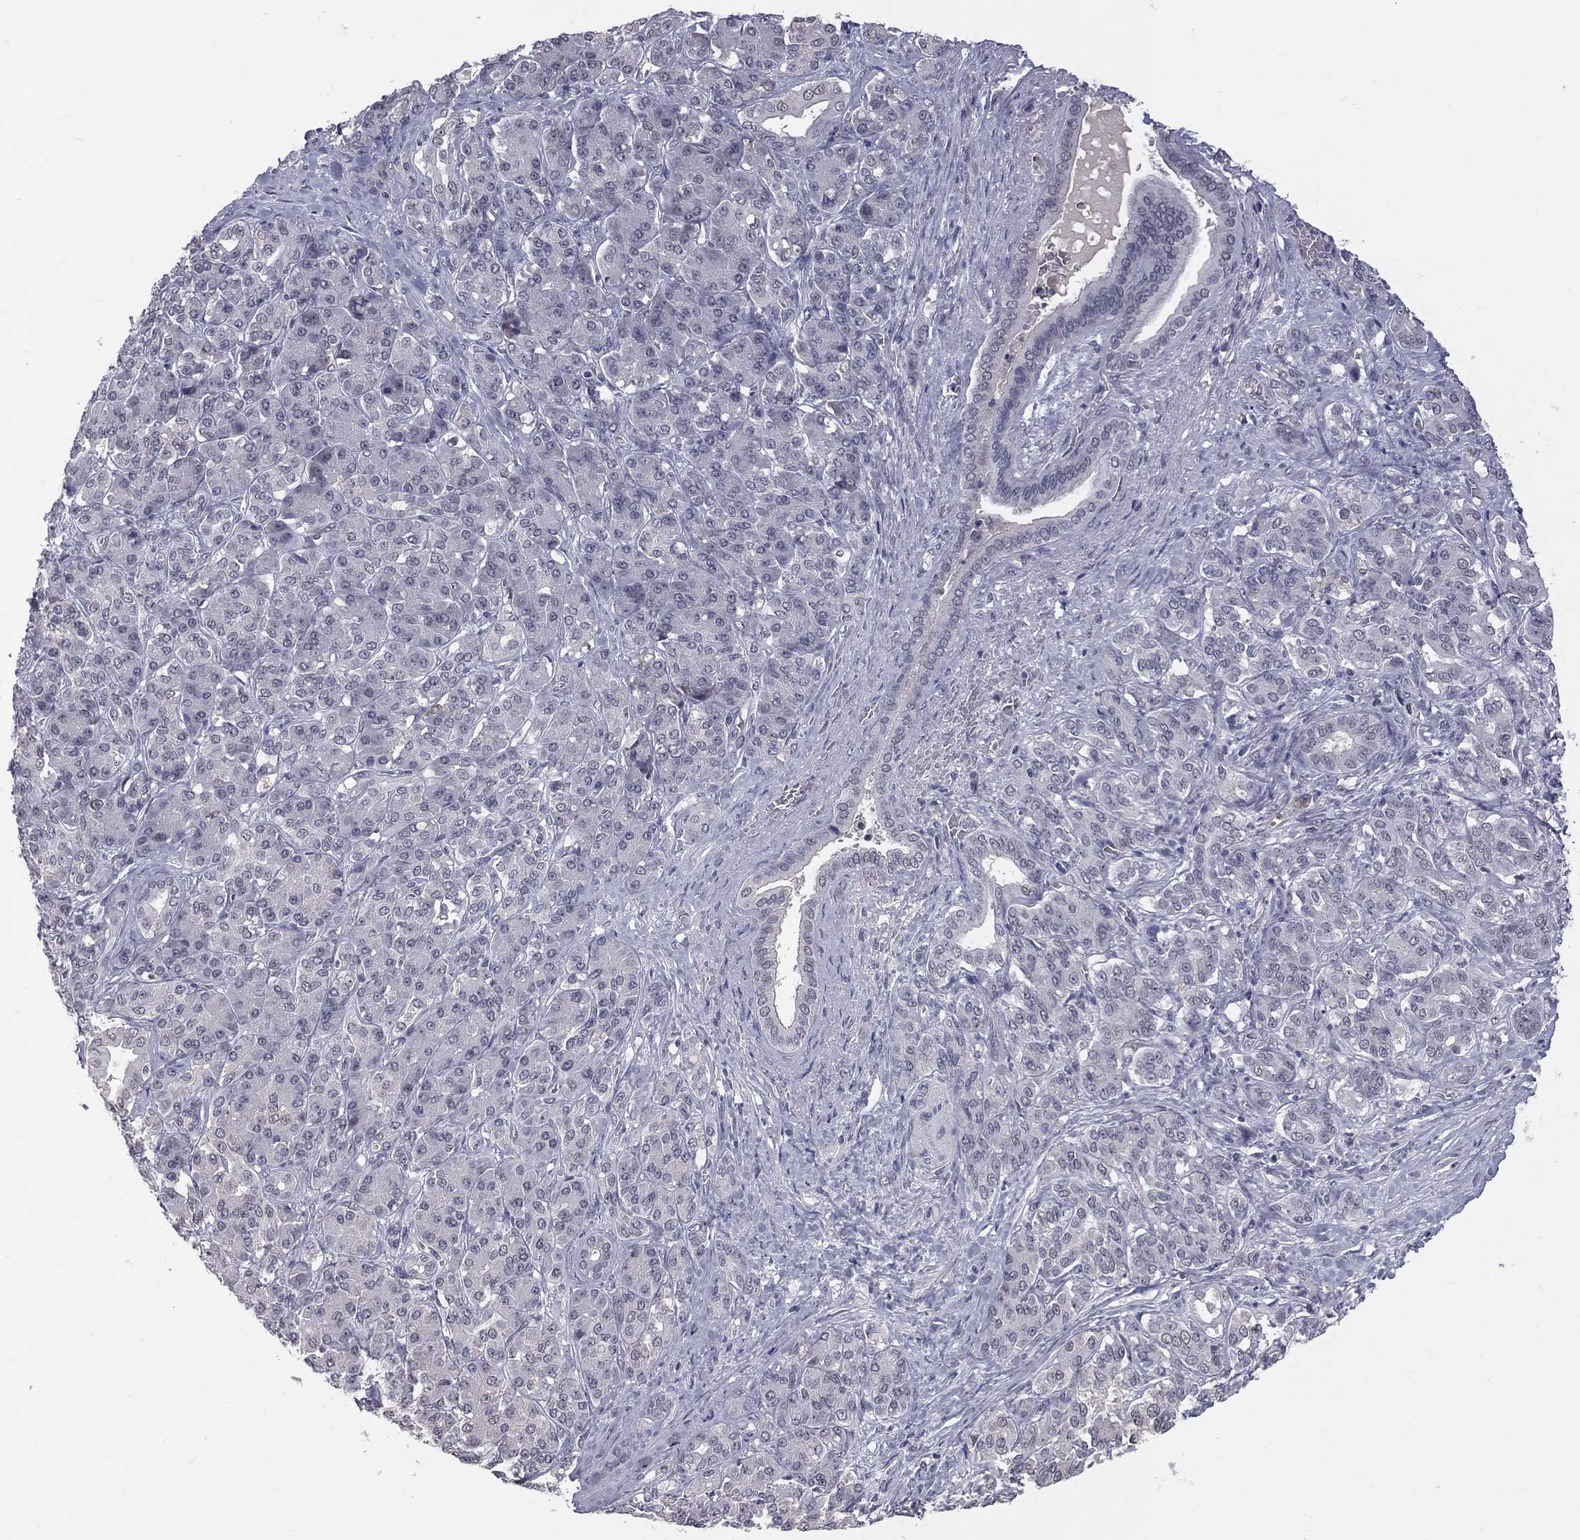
{"staining": {"intensity": "negative", "quantity": "none", "location": "none"}, "tissue": "pancreatic cancer", "cell_type": "Tumor cells", "image_type": "cancer", "snomed": [{"axis": "morphology", "description": "Normal tissue, NOS"}, {"axis": "morphology", "description": "Inflammation, NOS"}, {"axis": "morphology", "description": "Adenocarcinoma, NOS"}, {"axis": "topography", "description": "Pancreas"}], "caption": "The micrograph displays no staining of tumor cells in pancreatic cancer. Brightfield microscopy of immunohistochemistry (IHC) stained with DAB (3,3'-diaminobenzidine) (brown) and hematoxylin (blue), captured at high magnification.", "gene": "DSG4", "patient": {"sex": "male", "age": 57}}